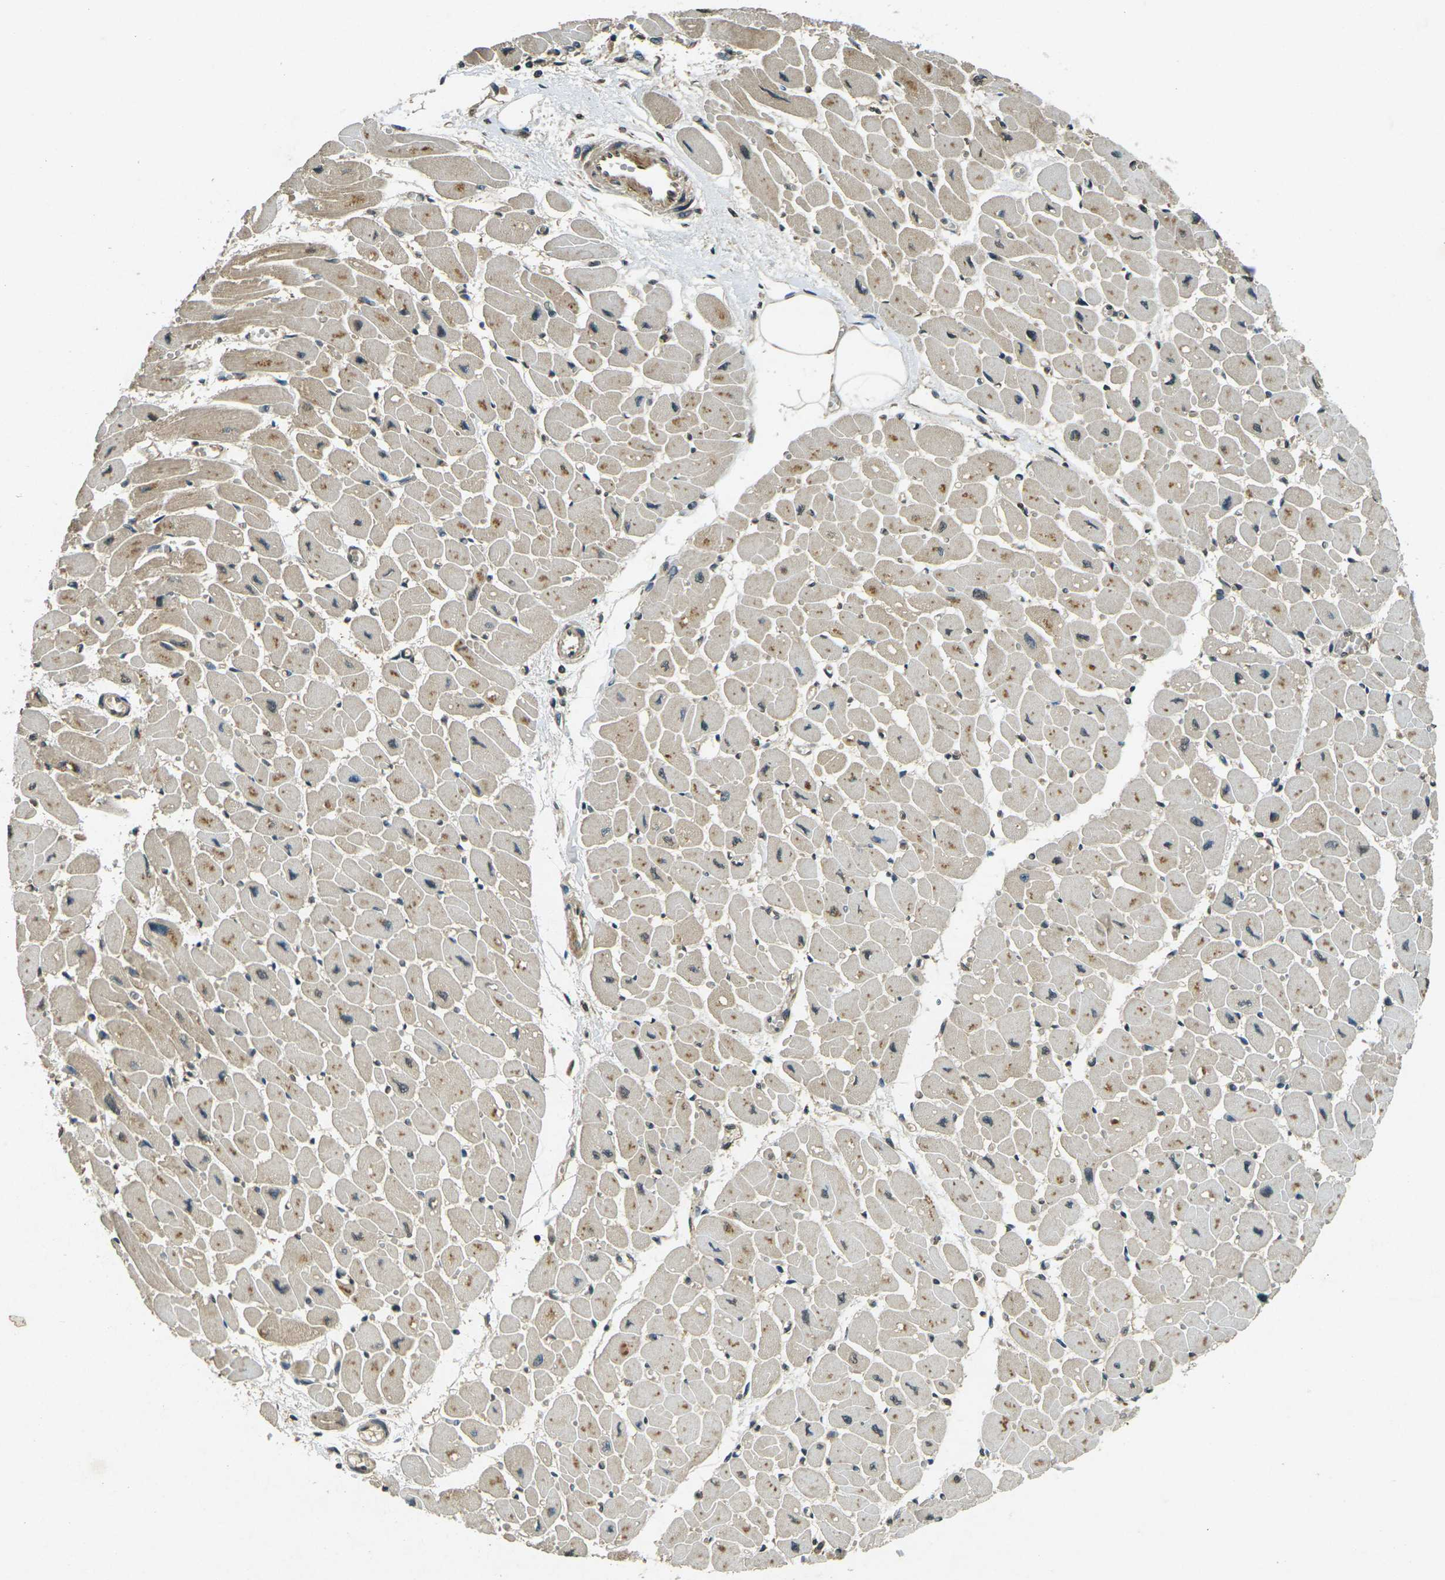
{"staining": {"intensity": "moderate", "quantity": "25%-75%", "location": "cytoplasmic/membranous"}, "tissue": "heart muscle", "cell_type": "Cardiomyocytes", "image_type": "normal", "snomed": [{"axis": "morphology", "description": "Normal tissue, NOS"}, {"axis": "topography", "description": "Heart"}], "caption": "IHC (DAB) staining of benign human heart muscle shows moderate cytoplasmic/membranous protein expression in approximately 25%-75% of cardiomyocytes.", "gene": "PDE2A", "patient": {"sex": "female", "age": 54}}